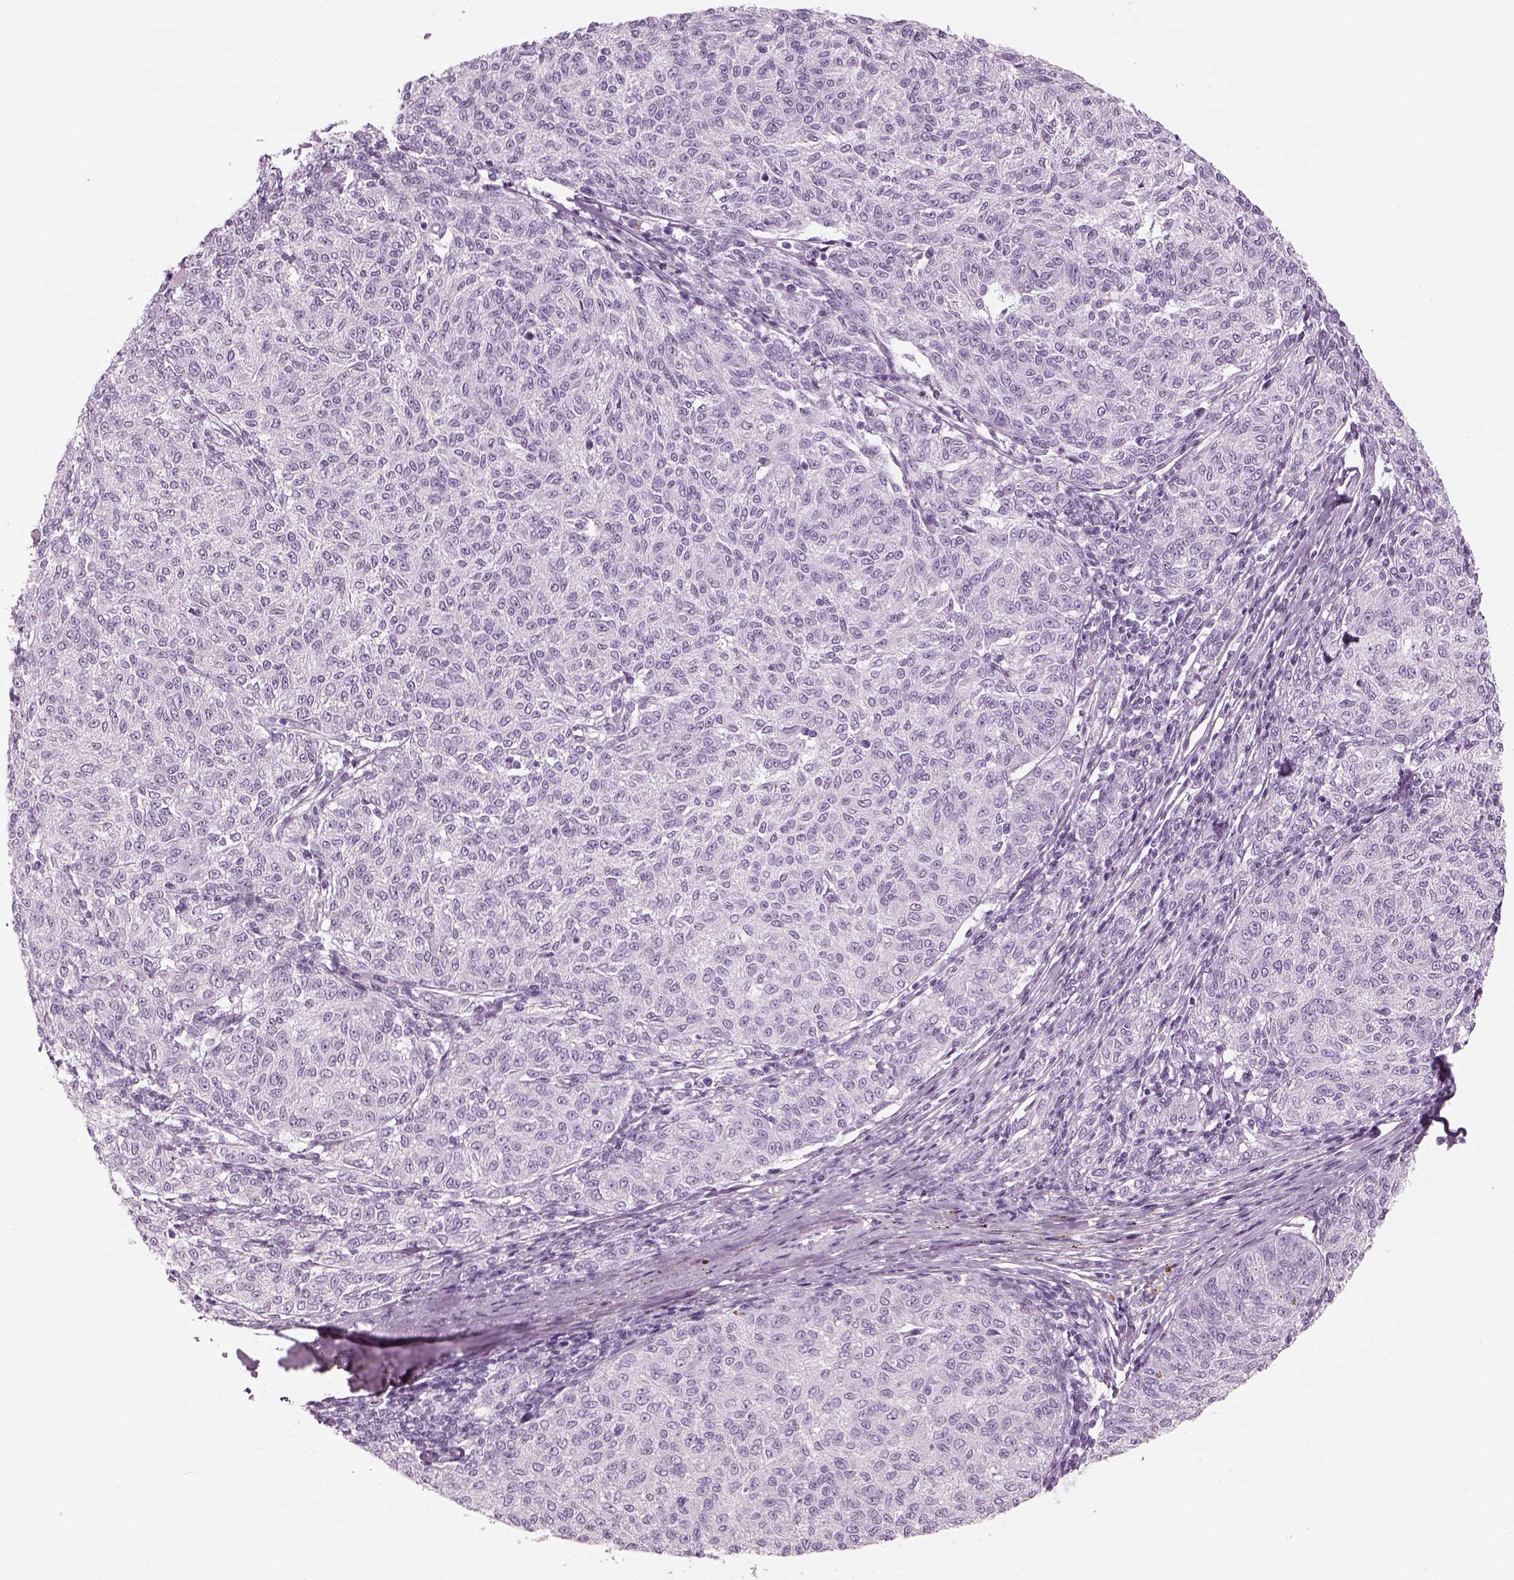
{"staining": {"intensity": "negative", "quantity": "none", "location": "none"}, "tissue": "melanoma", "cell_type": "Tumor cells", "image_type": "cancer", "snomed": [{"axis": "morphology", "description": "Malignant melanoma, NOS"}, {"axis": "topography", "description": "Skin"}], "caption": "This micrograph is of malignant melanoma stained with IHC to label a protein in brown with the nuclei are counter-stained blue. There is no staining in tumor cells.", "gene": "SAG", "patient": {"sex": "female", "age": 72}}